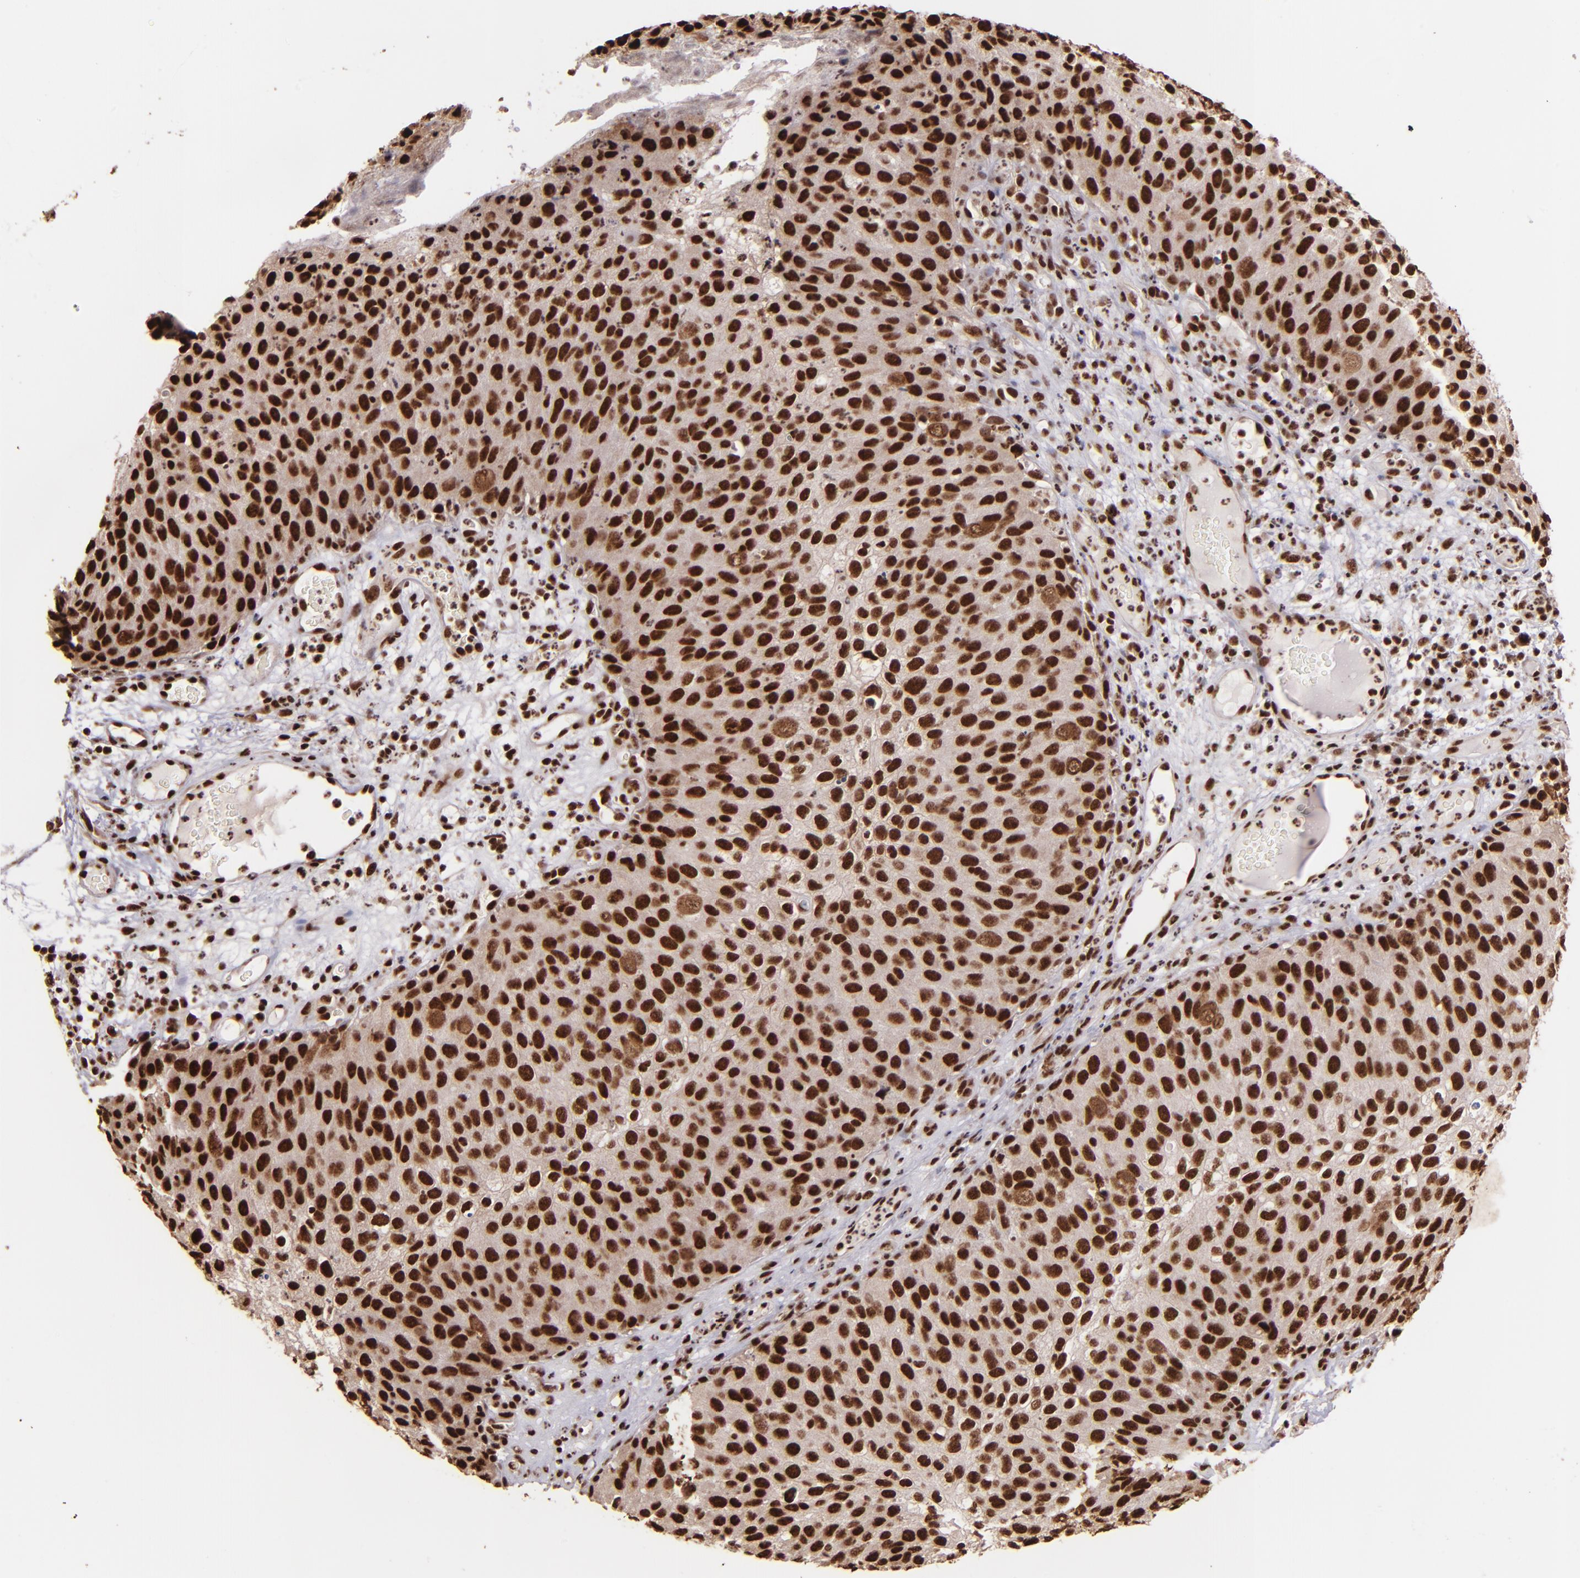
{"staining": {"intensity": "strong", "quantity": ">75%", "location": "nuclear"}, "tissue": "skin cancer", "cell_type": "Tumor cells", "image_type": "cancer", "snomed": [{"axis": "morphology", "description": "Squamous cell carcinoma, NOS"}, {"axis": "topography", "description": "Skin"}], "caption": "Protein staining shows strong nuclear positivity in approximately >75% of tumor cells in squamous cell carcinoma (skin).", "gene": "PQBP1", "patient": {"sex": "male", "age": 87}}